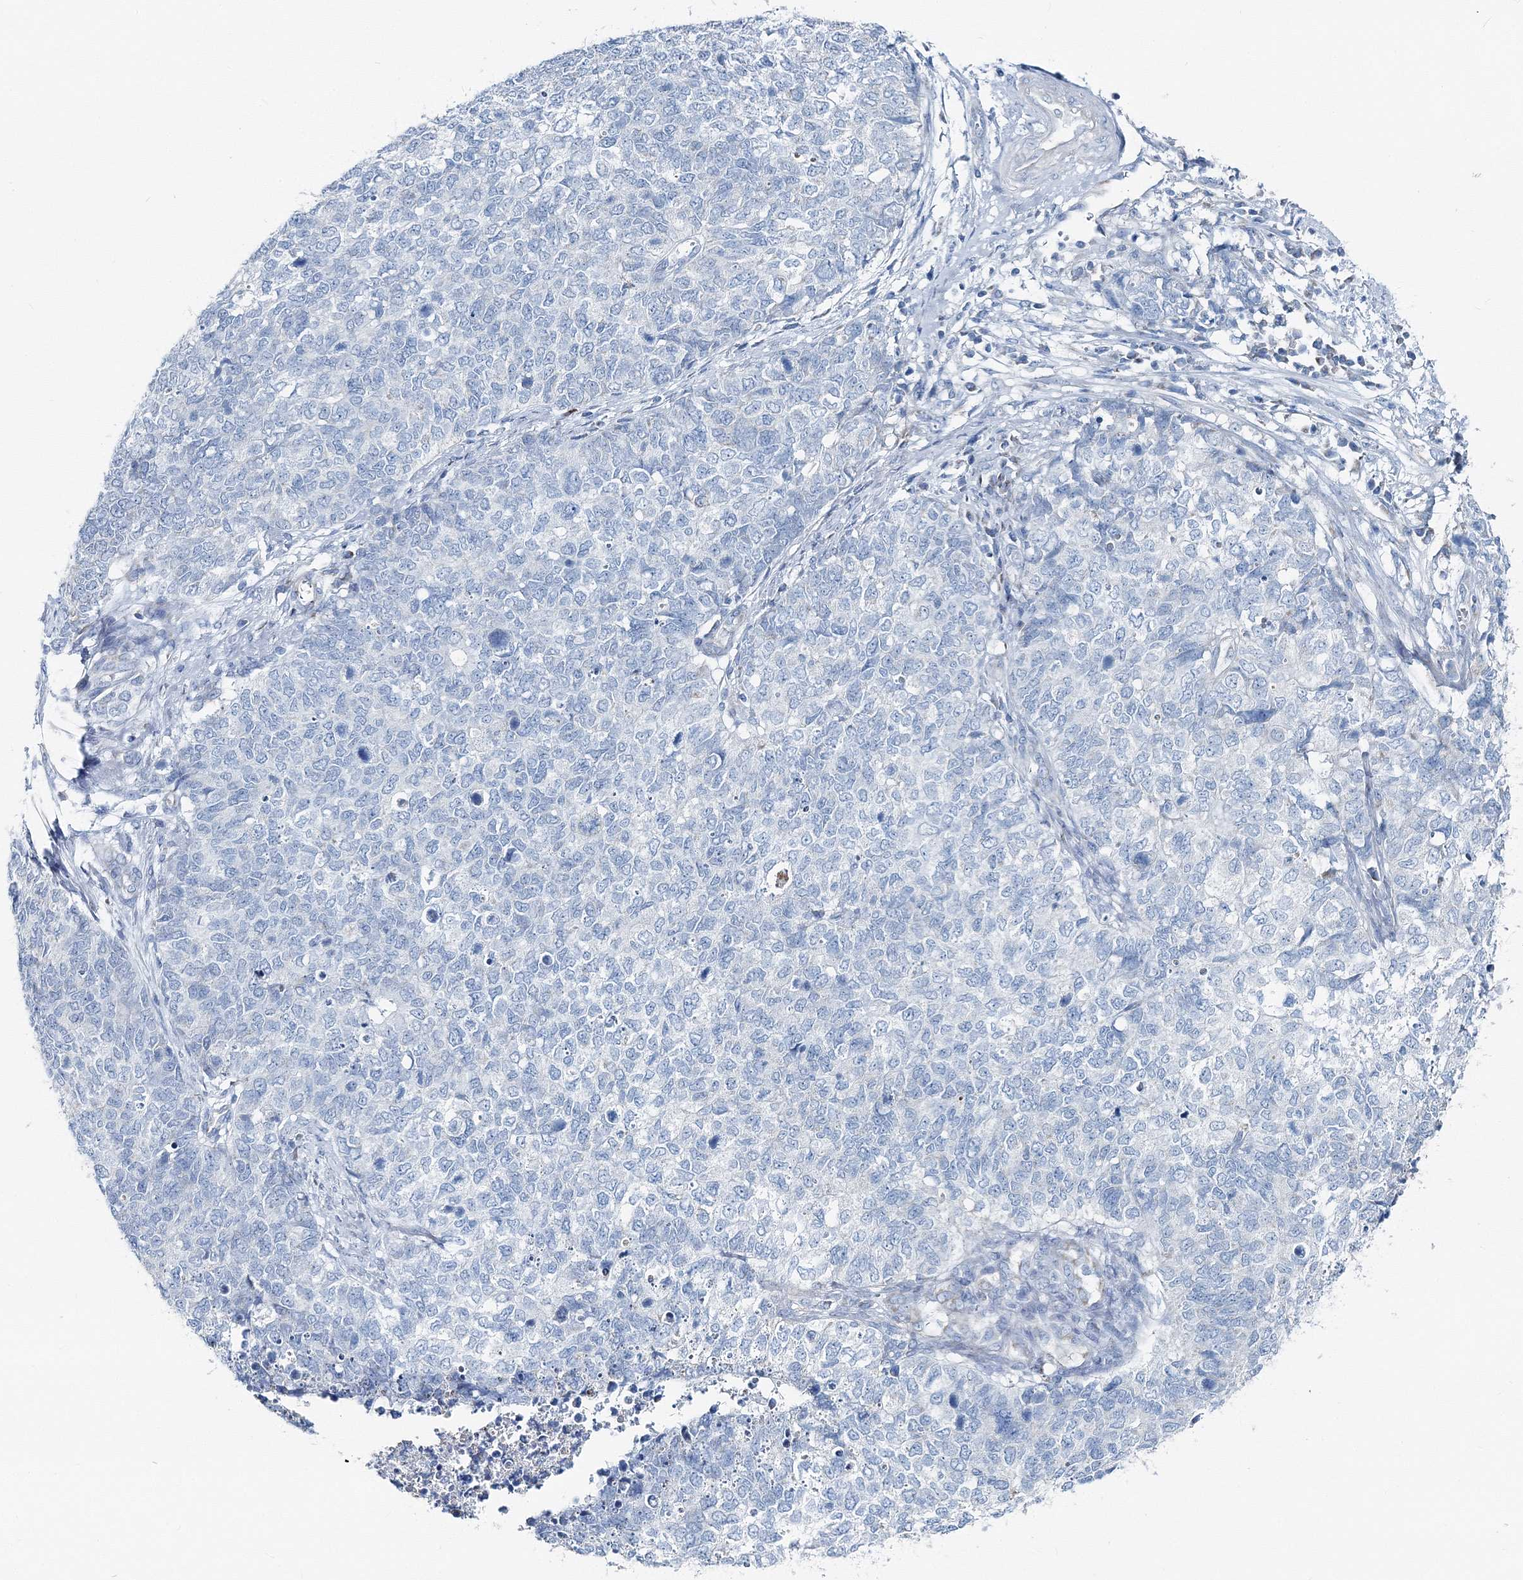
{"staining": {"intensity": "negative", "quantity": "none", "location": "none"}, "tissue": "cervical cancer", "cell_type": "Tumor cells", "image_type": "cancer", "snomed": [{"axis": "morphology", "description": "Squamous cell carcinoma, NOS"}, {"axis": "topography", "description": "Cervix"}], "caption": "IHC of human cervical cancer shows no expression in tumor cells.", "gene": "GABARAPL2", "patient": {"sex": "female", "age": 63}}